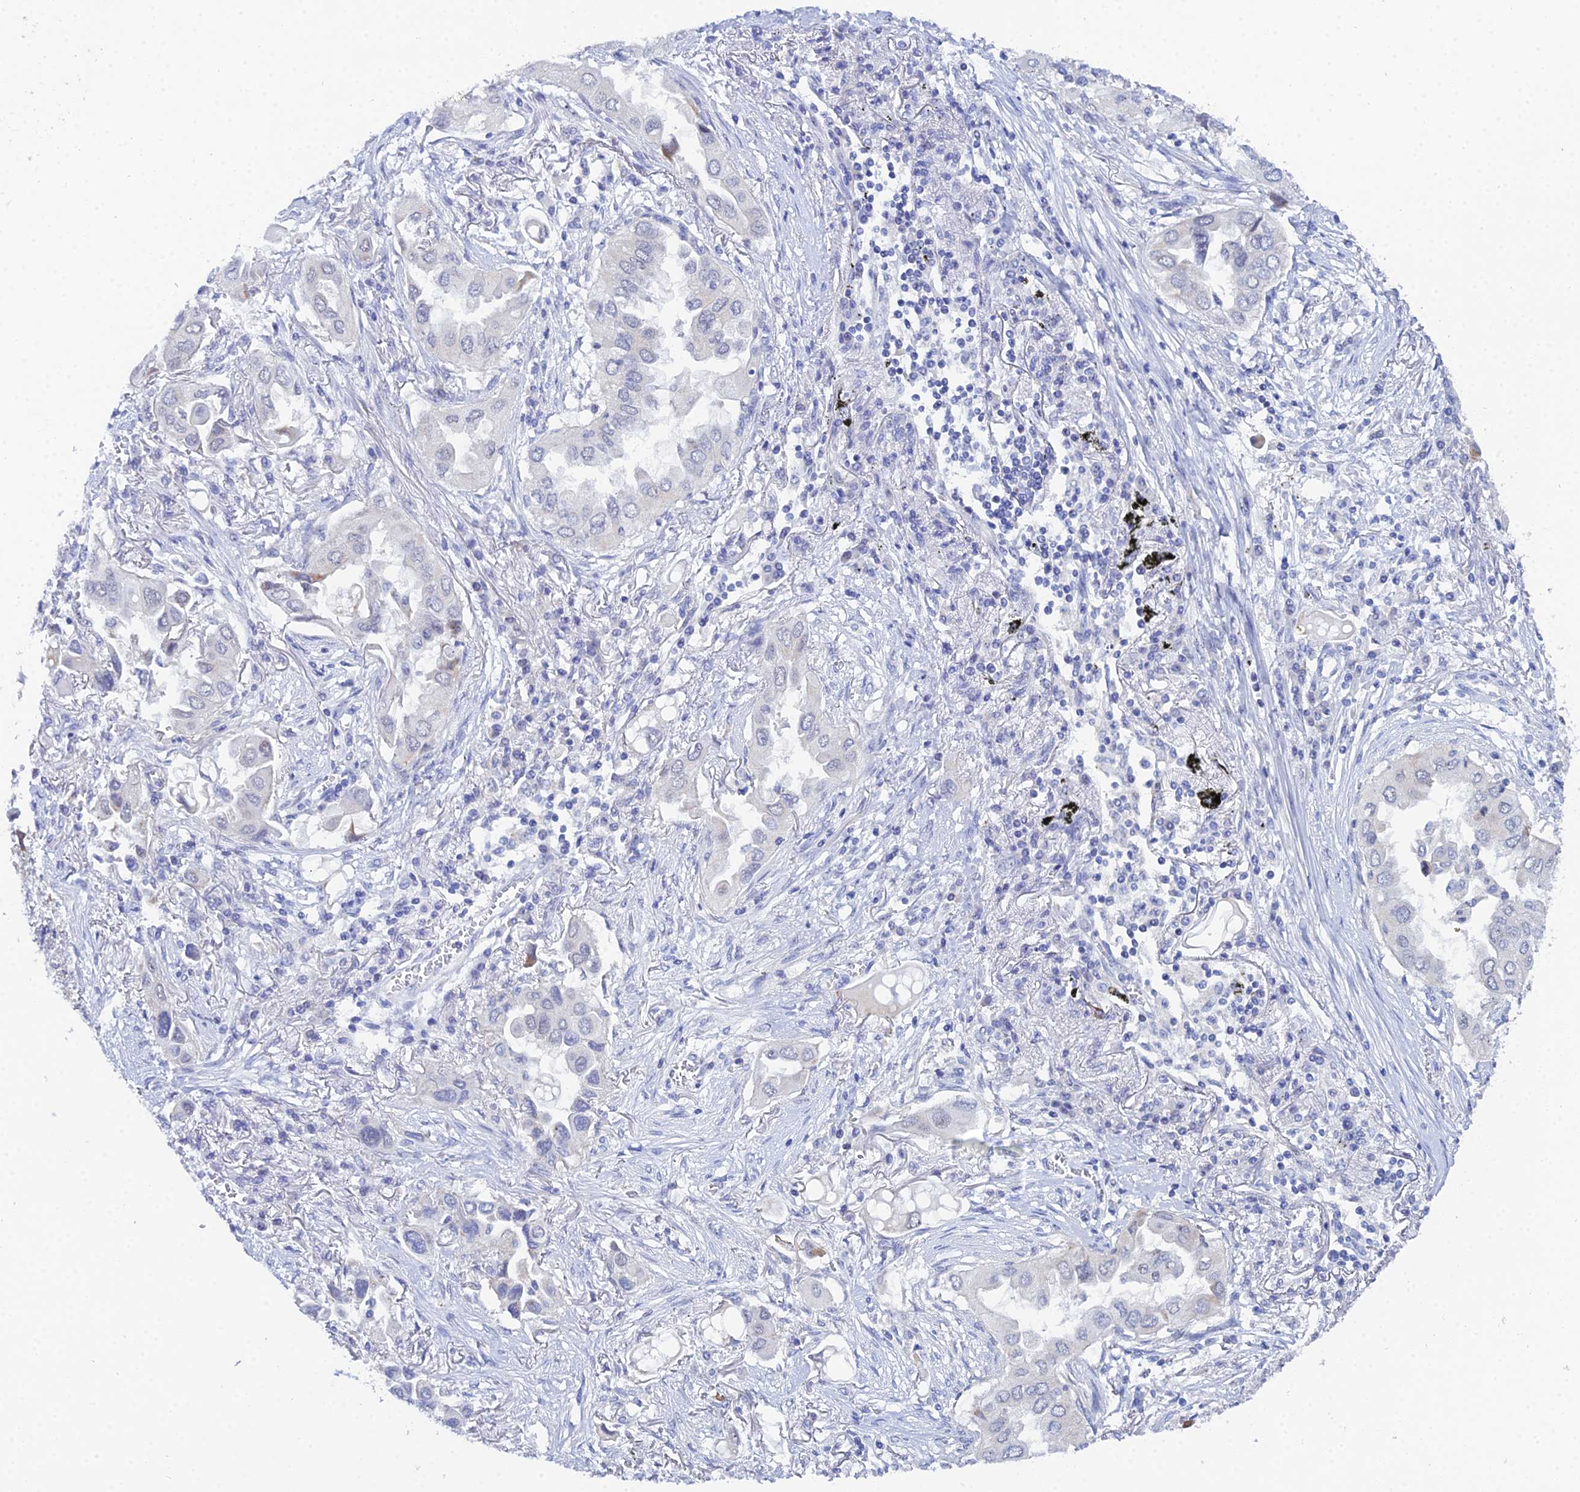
{"staining": {"intensity": "moderate", "quantity": "<25%", "location": "cytoplasmic/membranous"}, "tissue": "lung cancer", "cell_type": "Tumor cells", "image_type": "cancer", "snomed": [{"axis": "morphology", "description": "Adenocarcinoma, NOS"}, {"axis": "topography", "description": "Lung"}], "caption": "Immunohistochemistry (IHC) of human lung cancer shows low levels of moderate cytoplasmic/membranous expression in about <25% of tumor cells. (Stains: DAB (3,3'-diaminobenzidine) in brown, nuclei in blue, Microscopy: brightfield microscopy at high magnification).", "gene": "PLPP4", "patient": {"sex": "female", "age": 76}}